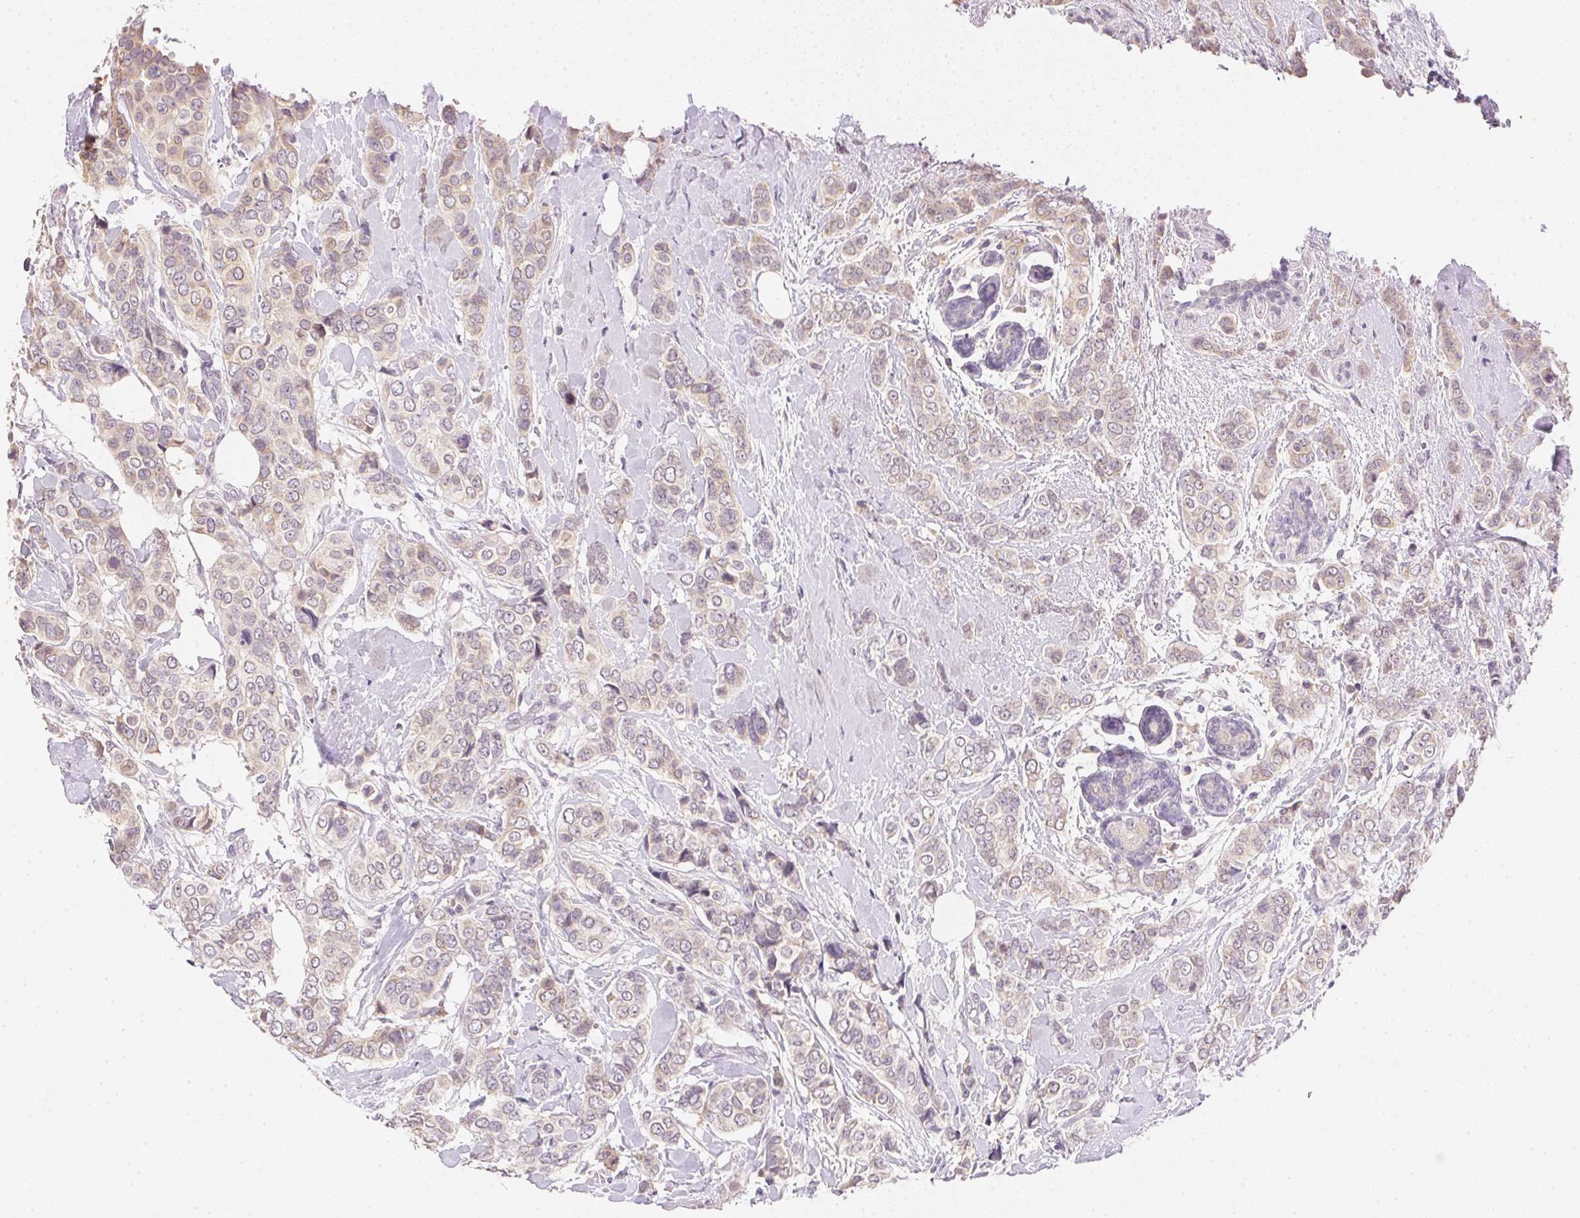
{"staining": {"intensity": "weak", "quantity": "25%-75%", "location": "cytoplasmic/membranous"}, "tissue": "breast cancer", "cell_type": "Tumor cells", "image_type": "cancer", "snomed": [{"axis": "morphology", "description": "Lobular carcinoma"}, {"axis": "topography", "description": "Breast"}], "caption": "Human breast lobular carcinoma stained with a brown dye exhibits weak cytoplasmic/membranous positive positivity in about 25%-75% of tumor cells.", "gene": "DHCR24", "patient": {"sex": "female", "age": 51}}